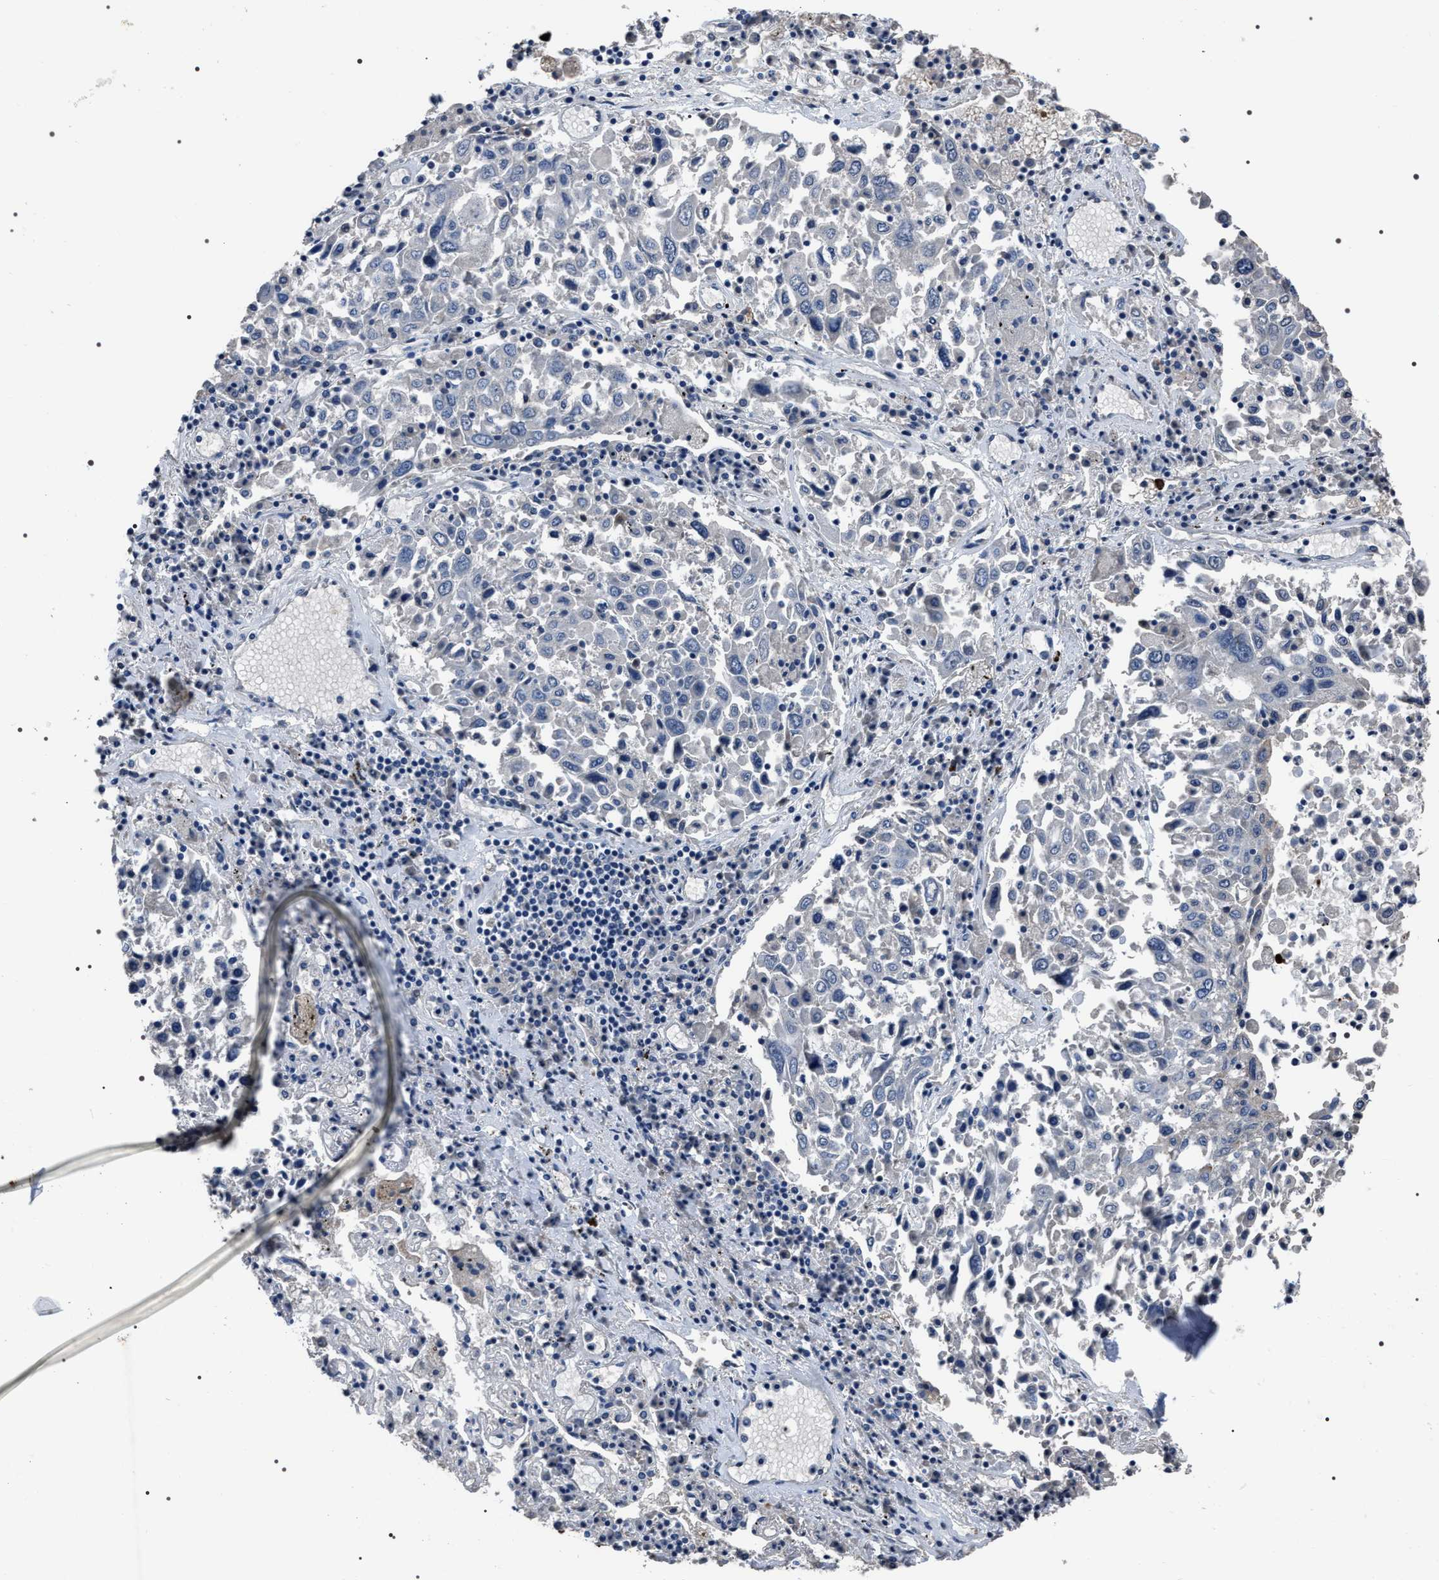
{"staining": {"intensity": "negative", "quantity": "none", "location": "none"}, "tissue": "lung cancer", "cell_type": "Tumor cells", "image_type": "cancer", "snomed": [{"axis": "morphology", "description": "Squamous cell carcinoma, NOS"}, {"axis": "topography", "description": "Lung"}], "caption": "Immunohistochemical staining of human lung squamous cell carcinoma exhibits no significant staining in tumor cells.", "gene": "TRIM54", "patient": {"sex": "male", "age": 65}}